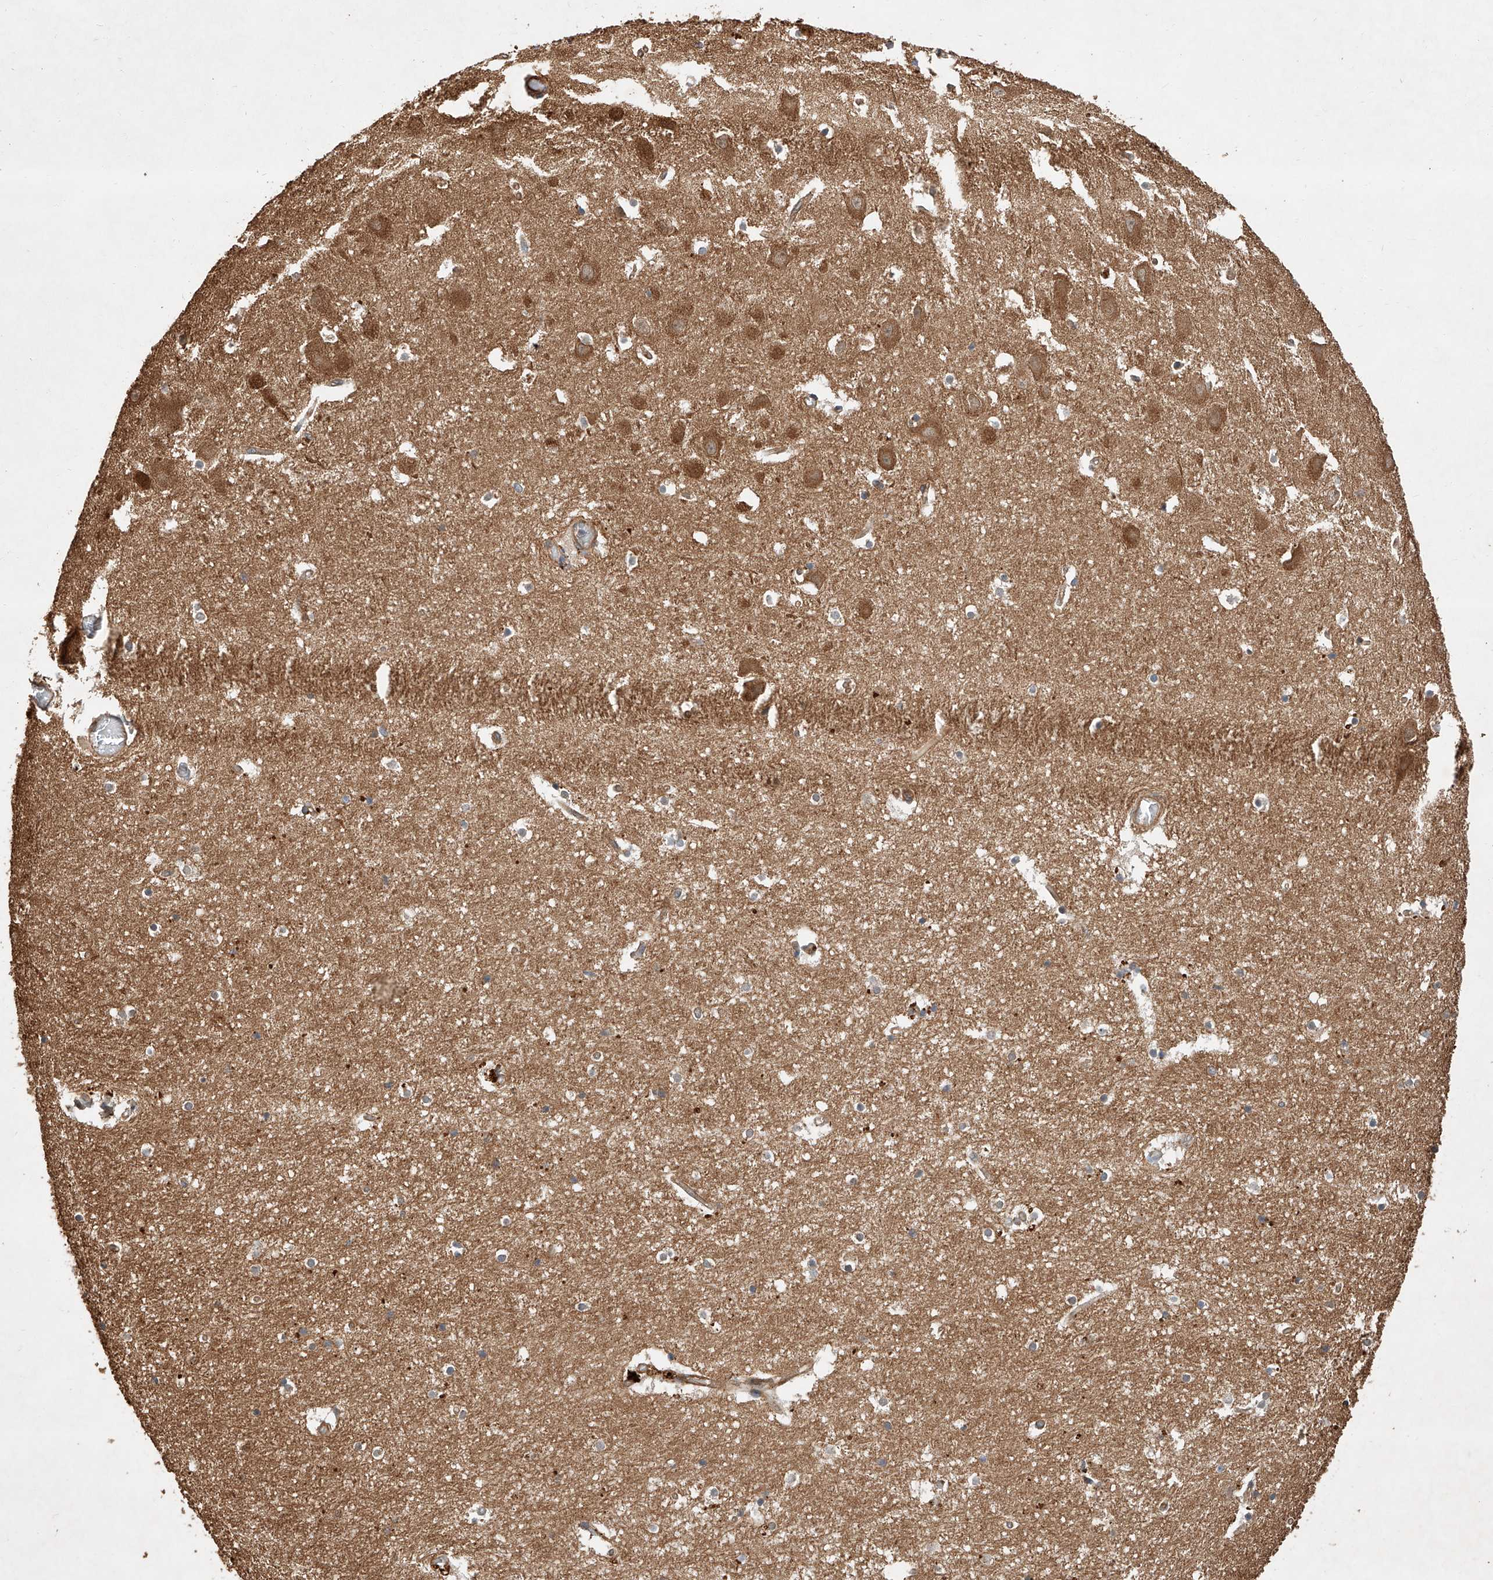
{"staining": {"intensity": "weak", "quantity": "<25%", "location": "cytoplasmic/membranous"}, "tissue": "hippocampus", "cell_type": "Glial cells", "image_type": "normal", "snomed": [{"axis": "morphology", "description": "Normal tissue, NOS"}, {"axis": "topography", "description": "Hippocampus"}], "caption": "This is an immunohistochemistry micrograph of normal human hippocampus. There is no expression in glial cells.", "gene": "GHDC", "patient": {"sex": "female", "age": 52}}